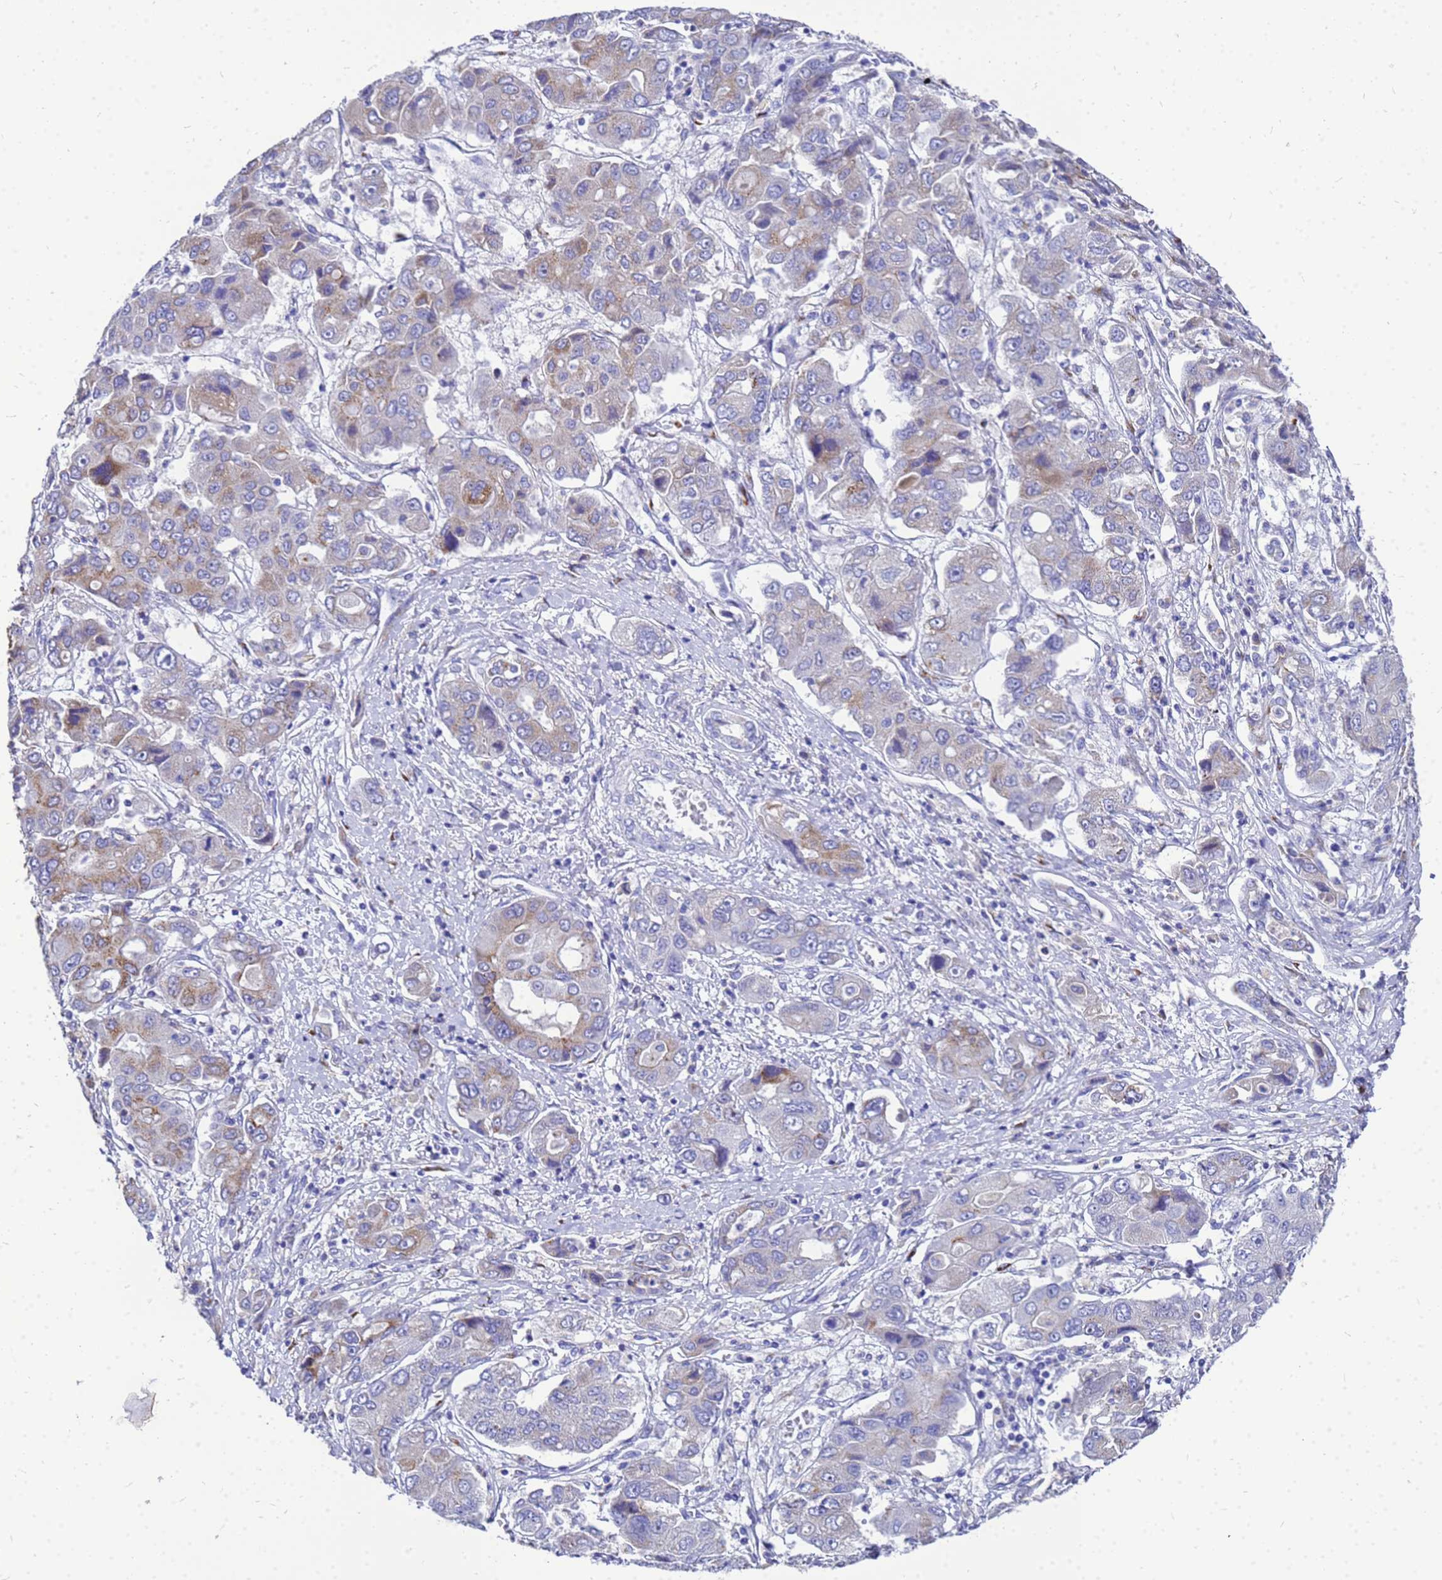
{"staining": {"intensity": "moderate", "quantity": "<25%", "location": "cytoplasmic/membranous"}, "tissue": "liver cancer", "cell_type": "Tumor cells", "image_type": "cancer", "snomed": [{"axis": "morphology", "description": "Cholangiocarcinoma"}, {"axis": "topography", "description": "Liver"}], "caption": "IHC of human liver cancer (cholangiocarcinoma) shows low levels of moderate cytoplasmic/membranous expression in approximately <25% of tumor cells. The protein is shown in brown color, while the nuclei are stained blue.", "gene": "OR52E2", "patient": {"sex": "male", "age": 67}}